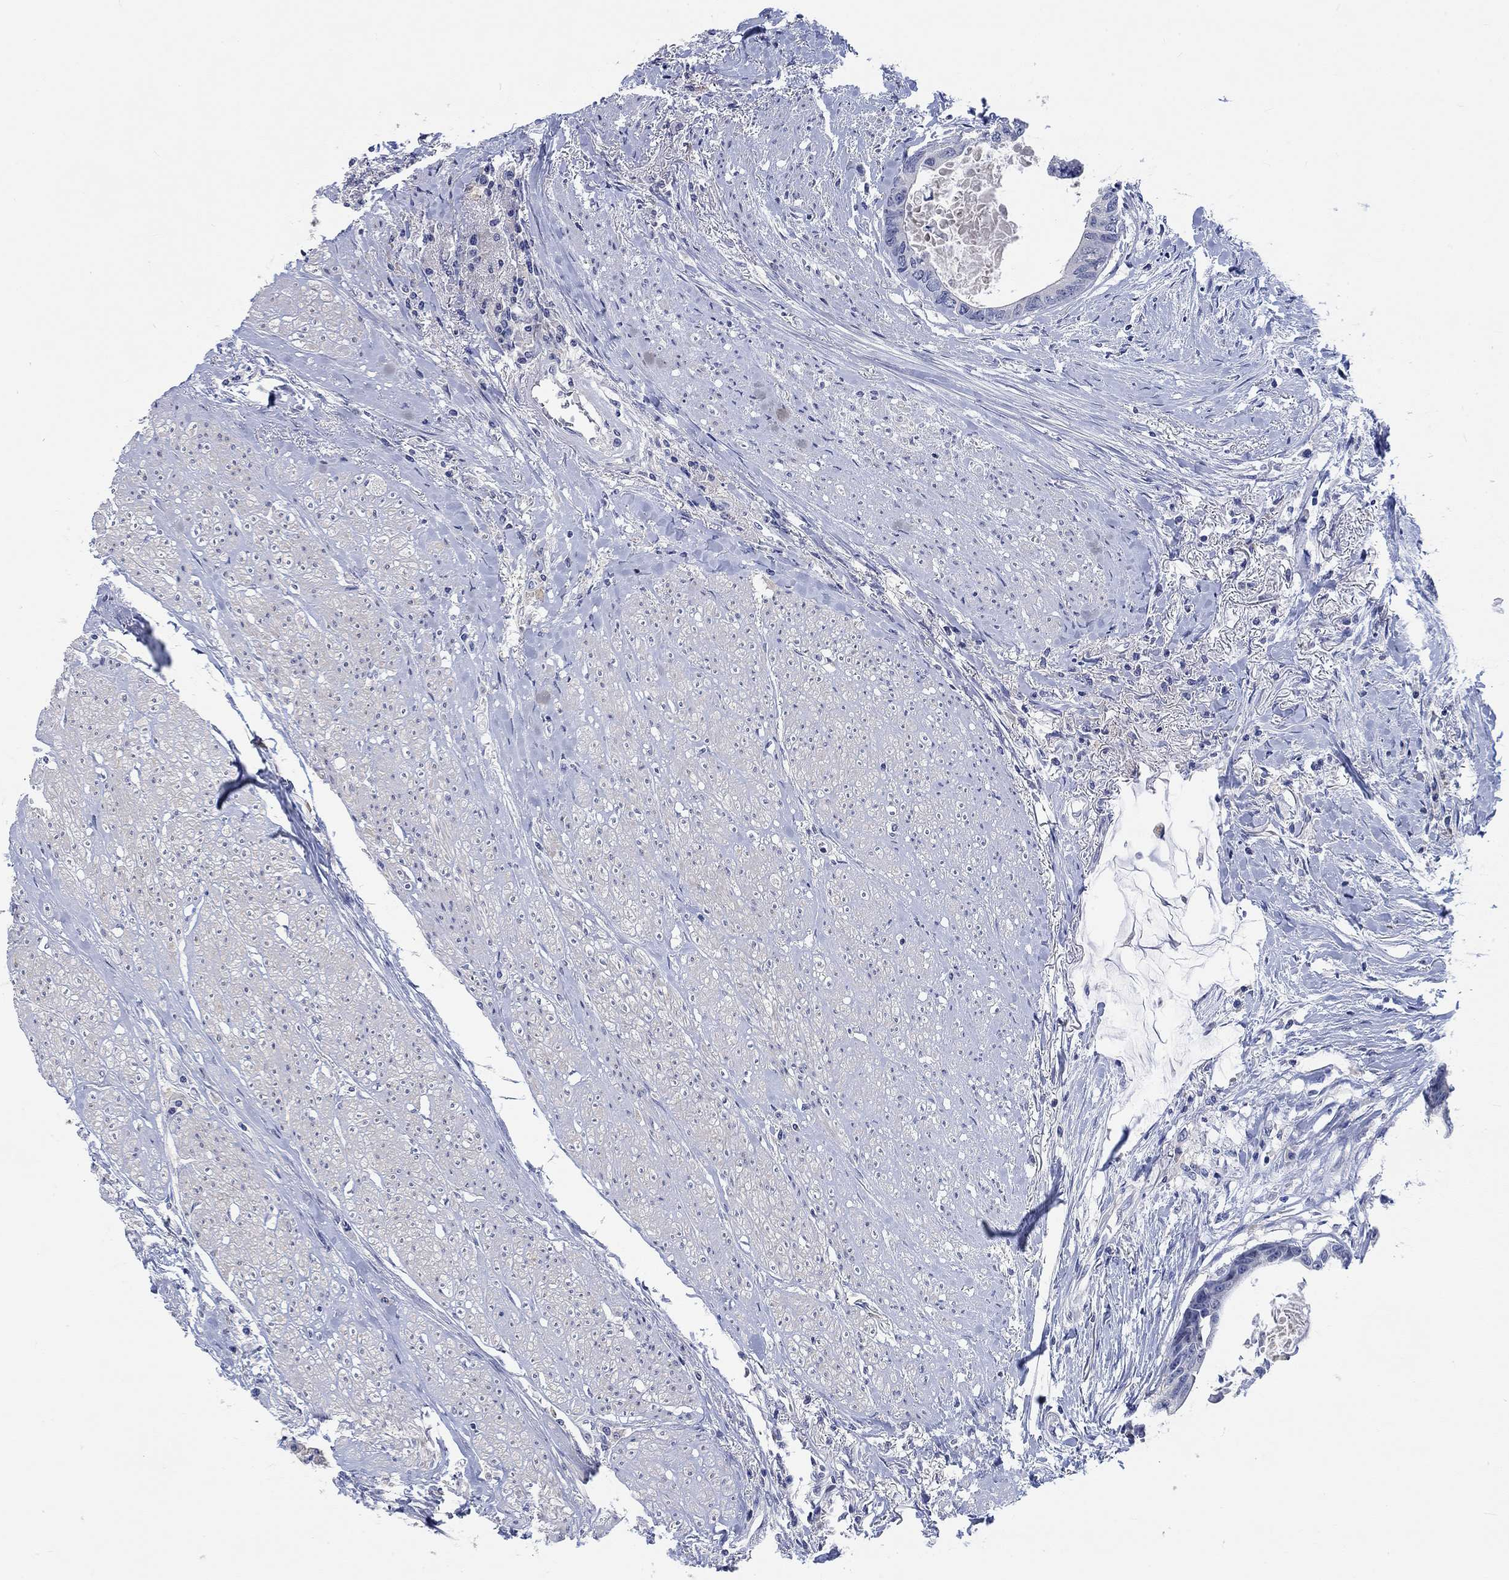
{"staining": {"intensity": "negative", "quantity": "none", "location": "none"}, "tissue": "colorectal cancer", "cell_type": "Tumor cells", "image_type": "cancer", "snomed": [{"axis": "morphology", "description": "Adenocarcinoma, NOS"}, {"axis": "topography", "description": "Rectum"}], "caption": "An immunohistochemistry photomicrograph of colorectal cancer is shown. There is no staining in tumor cells of colorectal cancer.", "gene": "DLK1", "patient": {"sex": "male", "age": 59}}